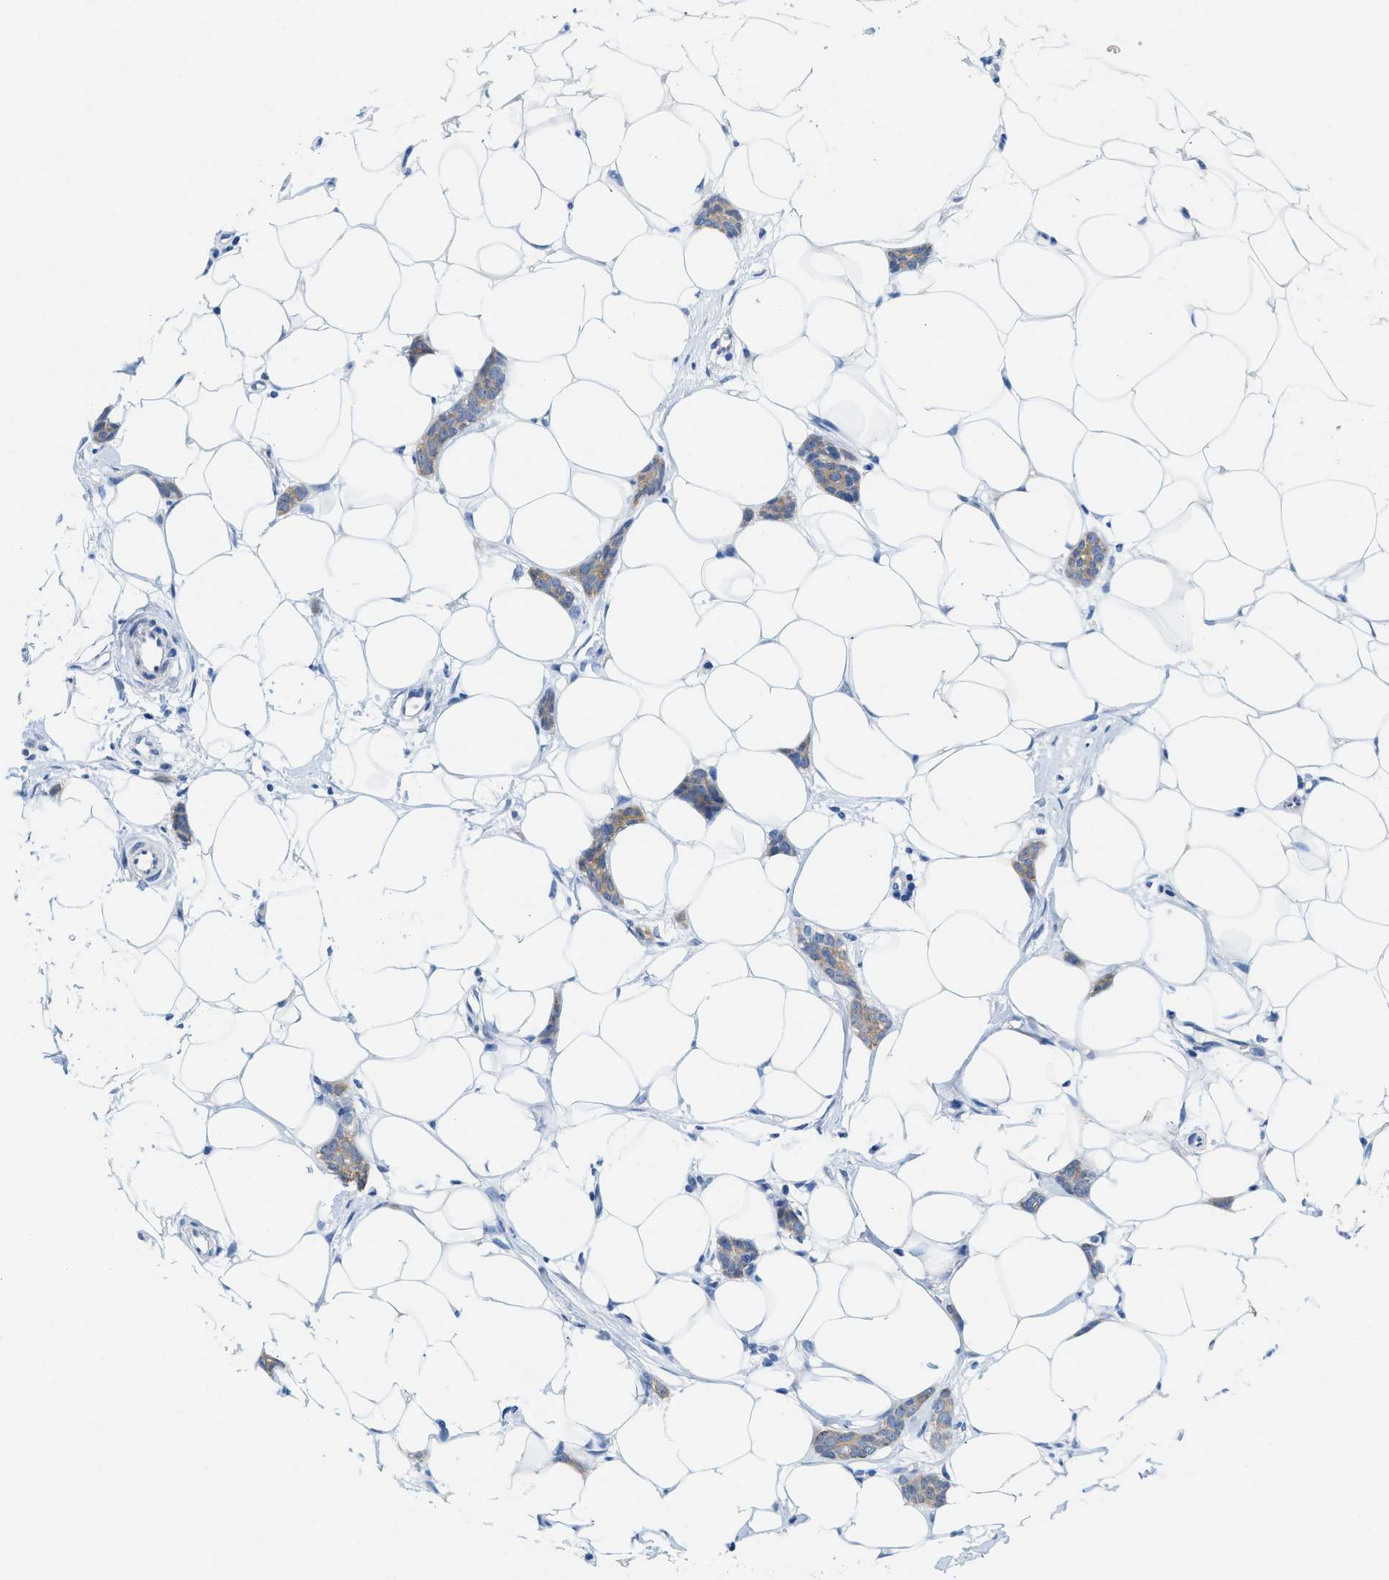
{"staining": {"intensity": "weak", "quantity": ">75%", "location": "cytoplasmic/membranous"}, "tissue": "breast cancer", "cell_type": "Tumor cells", "image_type": "cancer", "snomed": [{"axis": "morphology", "description": "Lobular carcinoma"}, {"axis": "topography", "description": "Skin"}, {"axis": "topography", "description": "Breast"}], "caption": "Immunohistochemistry (IHC) (DAB) staining of human breast cancer (lobular carcinoma) demonstrates weak cytoplasmic/membranous protein expression in approximately >75% of tumor cells.", "gene": "BPGM", "patient": {"sex": "female", "age": 46}}